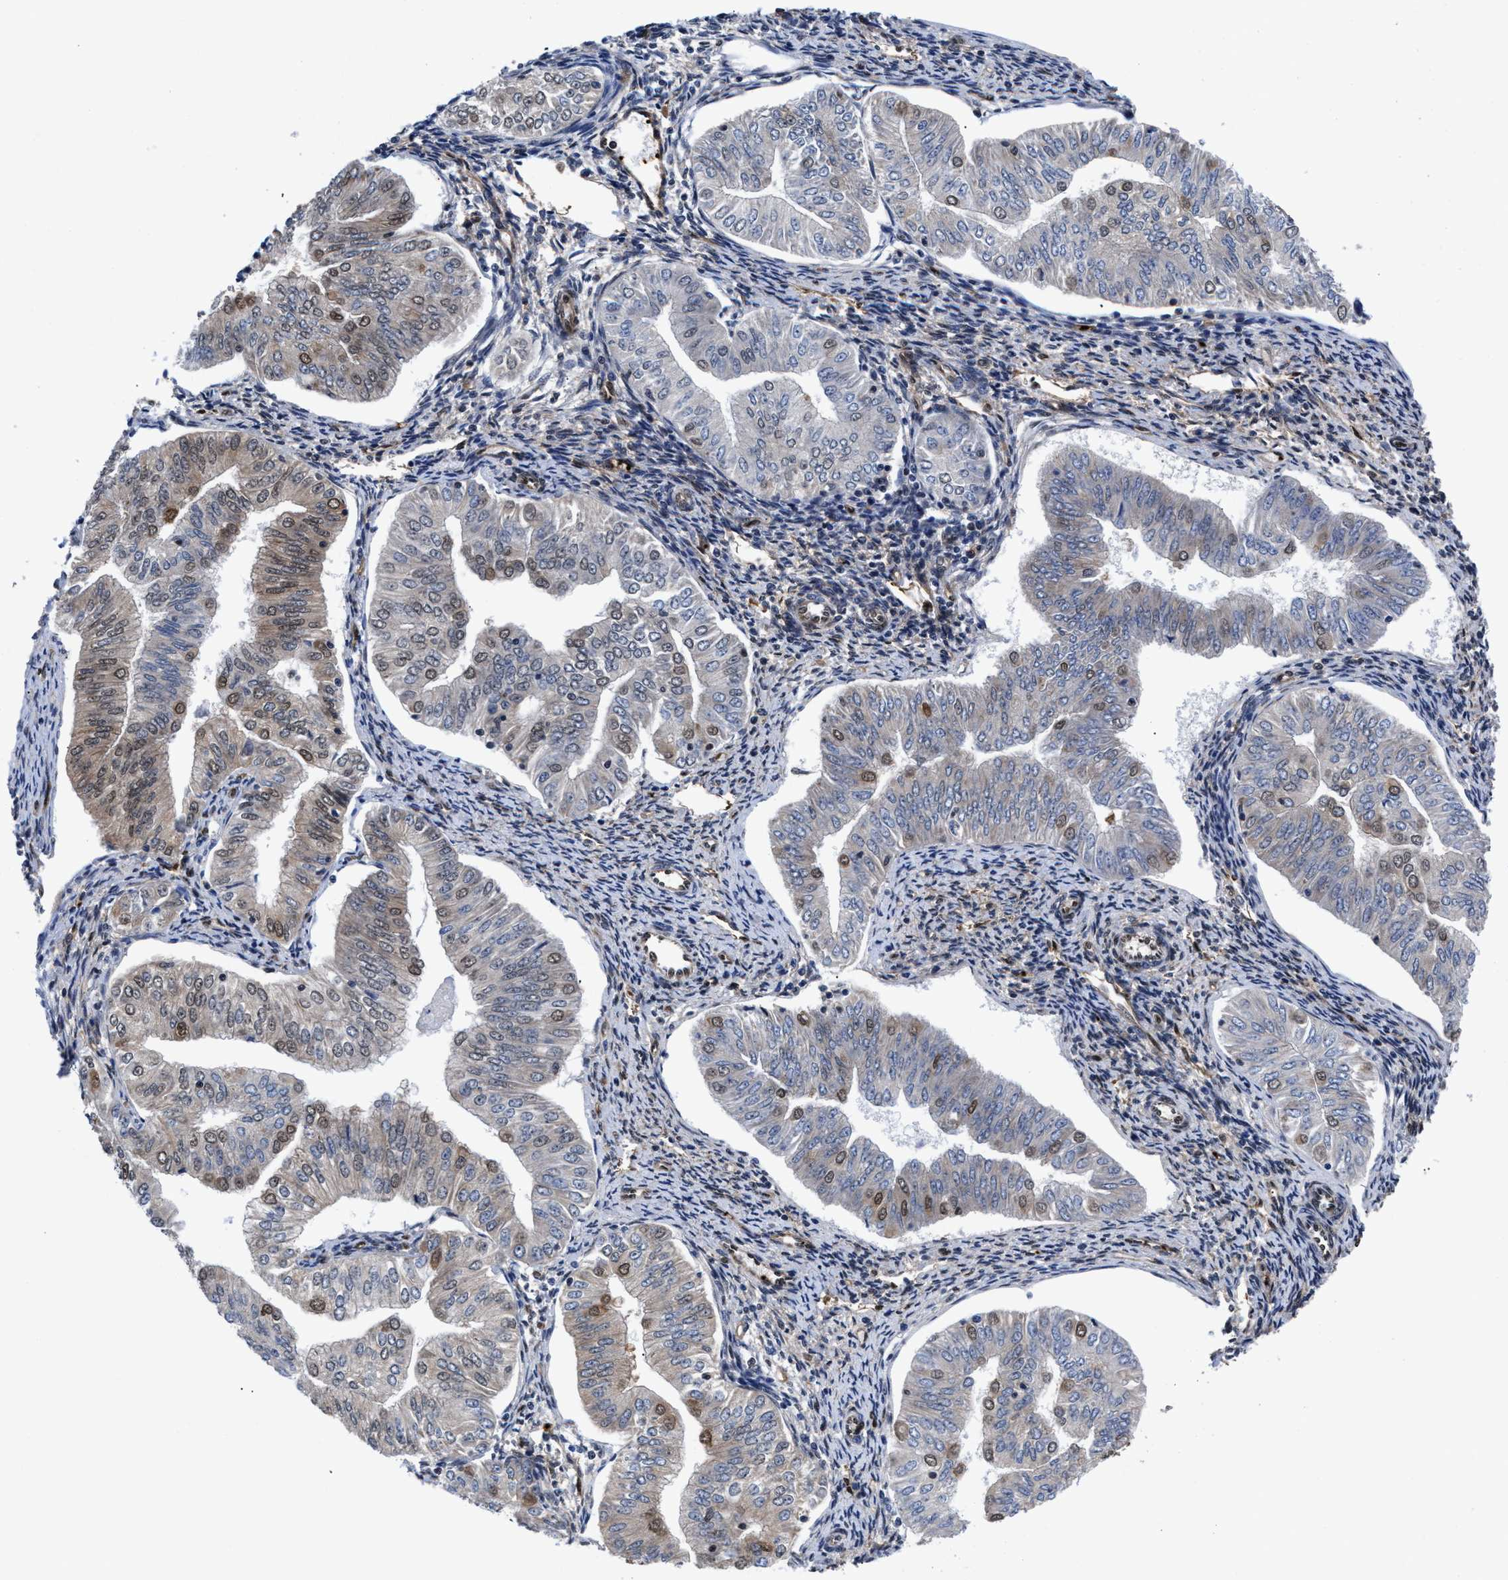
{"staining": {"intensity": "weak", "quantity": "25%-75%", "location": "nuclear"}, "tissue": "endometrial cancer", "cell_type": "Tumor cells", "image_type": "cancer", "snomed": [{"axis": "morphology", "description": "Normal tissue, NOS"}, {"axis": "morphology", "description": "Adenocarcinoma, NOS"}, {"axis": "topography", "description": "Endometrium"}], "caption": "DAB (3,3'-diaminobenzidine) immunohistochemical staining of human adenocarcinoma (endometrial) displays weak nuclear protein staining in about 25%-75% of tumor cells.", "gene": "ACLY", "patient": {"sex": "female", "age": 53}}